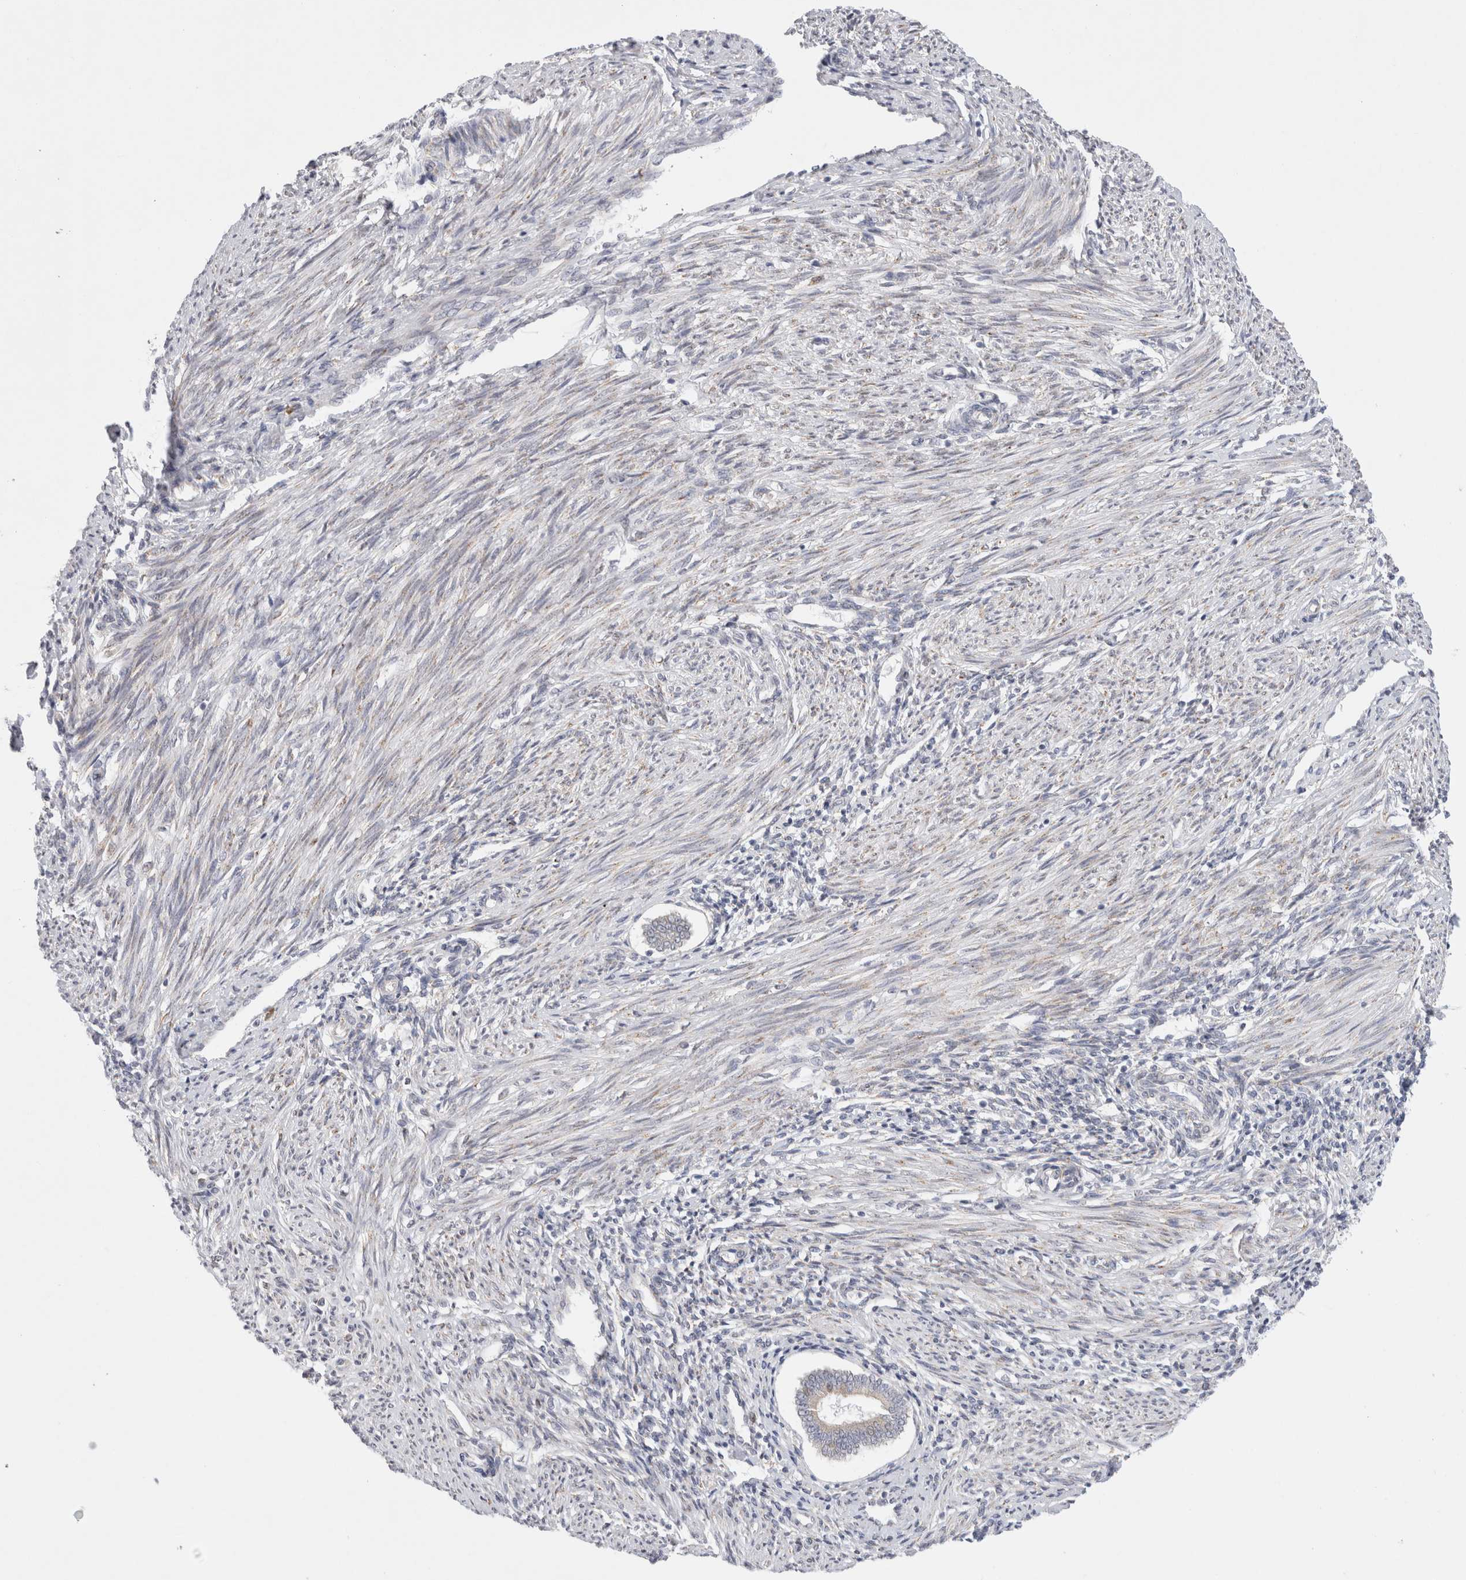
{"staining": {"intensity": "negative", "quantity": "none", "location": "none"}, "tissue": "endometrium", "cell_type": "Cells in endometrial stroma", "image_type": "normal", "snomed": [{"axis": "morphology", "description": "Normal tissue, NOS"}, {"axis": "topography", "description": "Endometrium"}], "caption": "IHC micrograph of benign endometrium: endometrium stained with DAB (3,3'-diaminobenzidine) shows no significant protein expression in cells in endometrial stroma. (Stains: DAB IHC with hematoxylin counter stain, Microscopy: brightfield microscopy at high magnification).", "gene": "TRMT1L", "patient": {"sex": "female", "age": 42}}